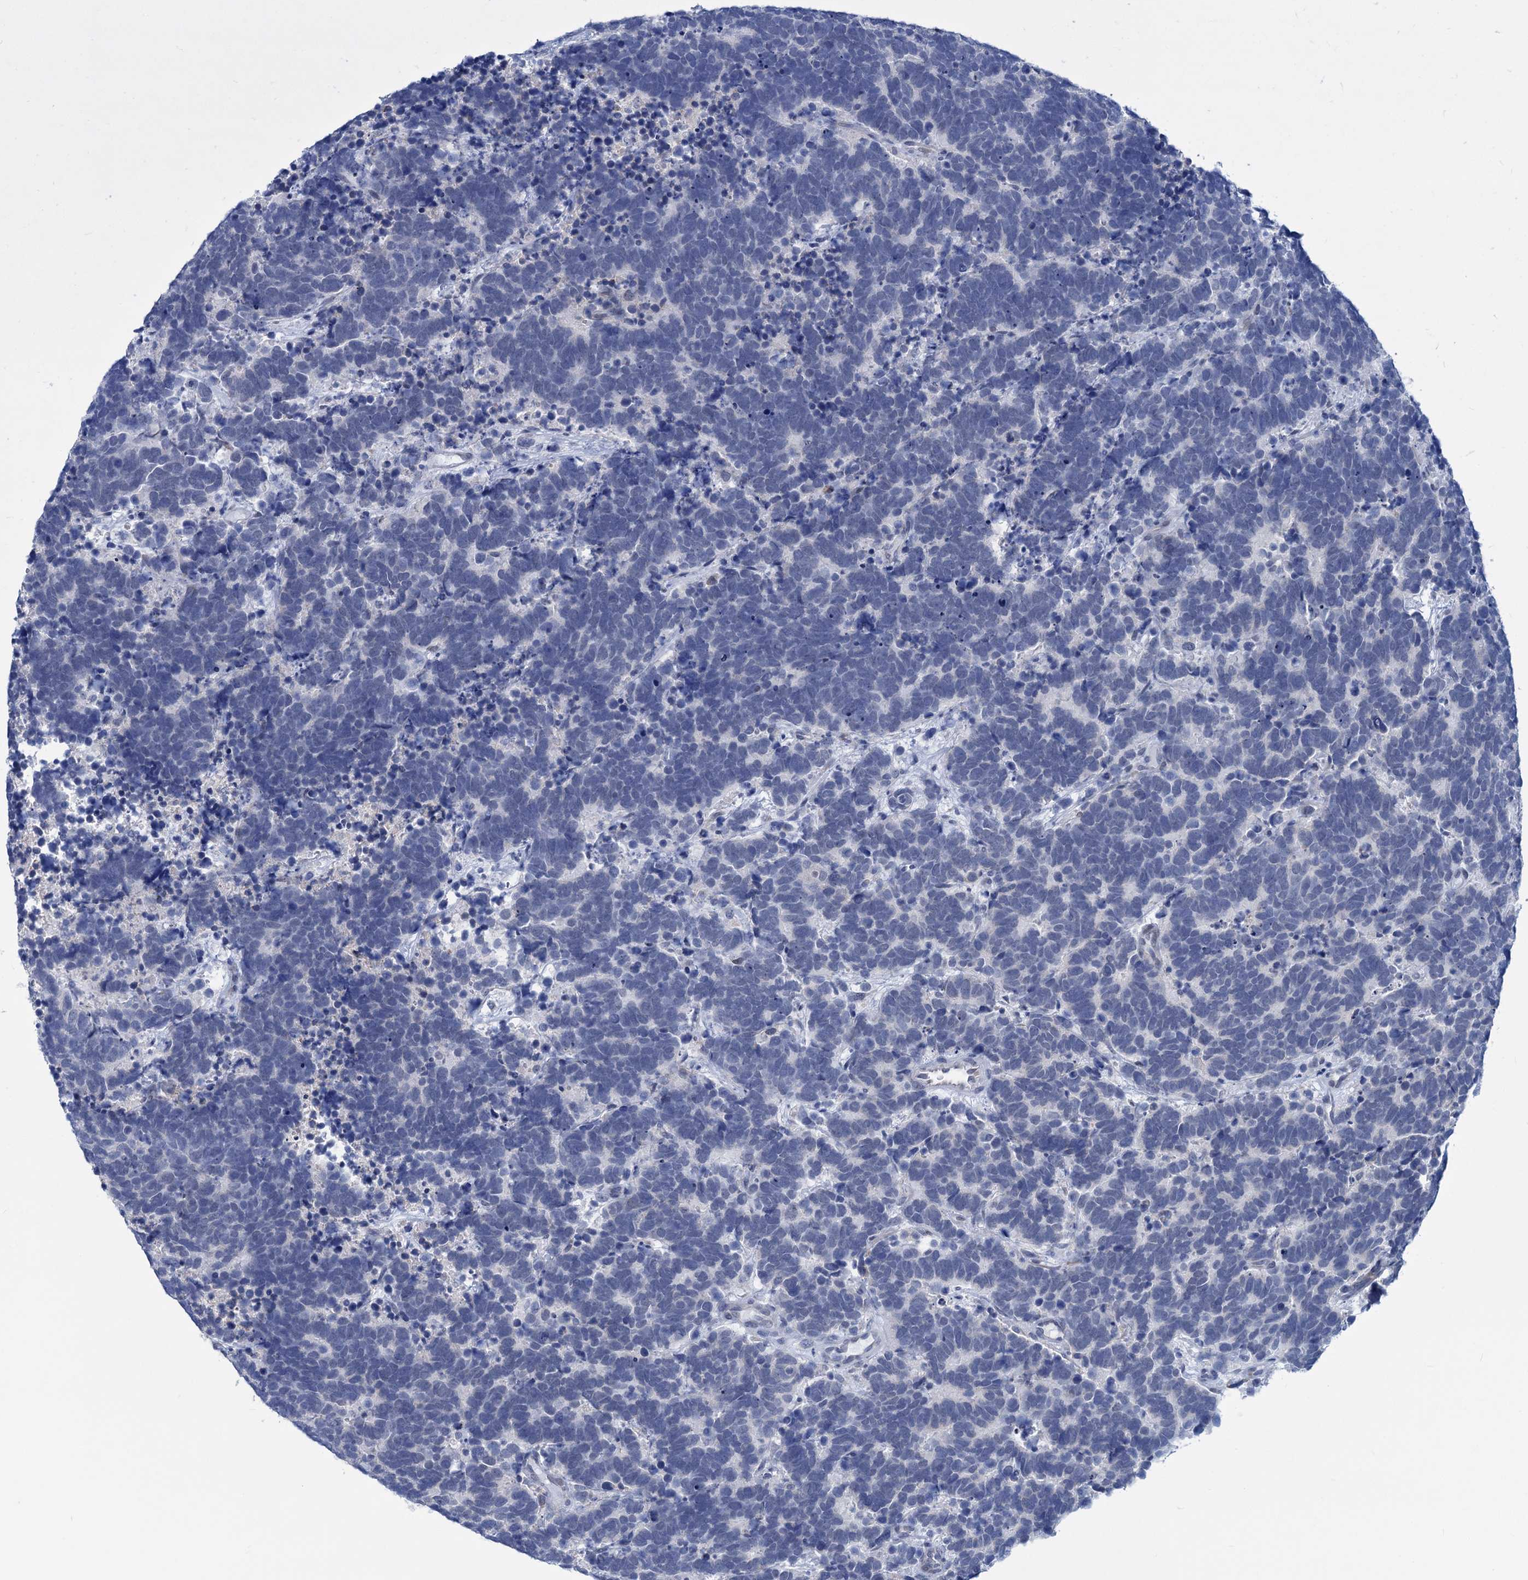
{"staining": {"intensity": "negative", "quantity": "none", "location": "none"}, "tissue": "carcinoid", "cell_type": "Tumor cells", "image_type": "cancer", "snomed": [{"axis": "morphology", "description": "Carcinoma, NOS"}, {"axis": "morphology", "description": "Carcinoid, malignant, NOS"}, {"axis": "topography", "description": "Urinary bladder"}], "caption": "Immunohistochemistry histopathology image of carcinoid stained for a protein (brown), which exhibits no staining in tumor cells.", "gene": "NEU3", "patient": {"sex": "male", "age": 57}}